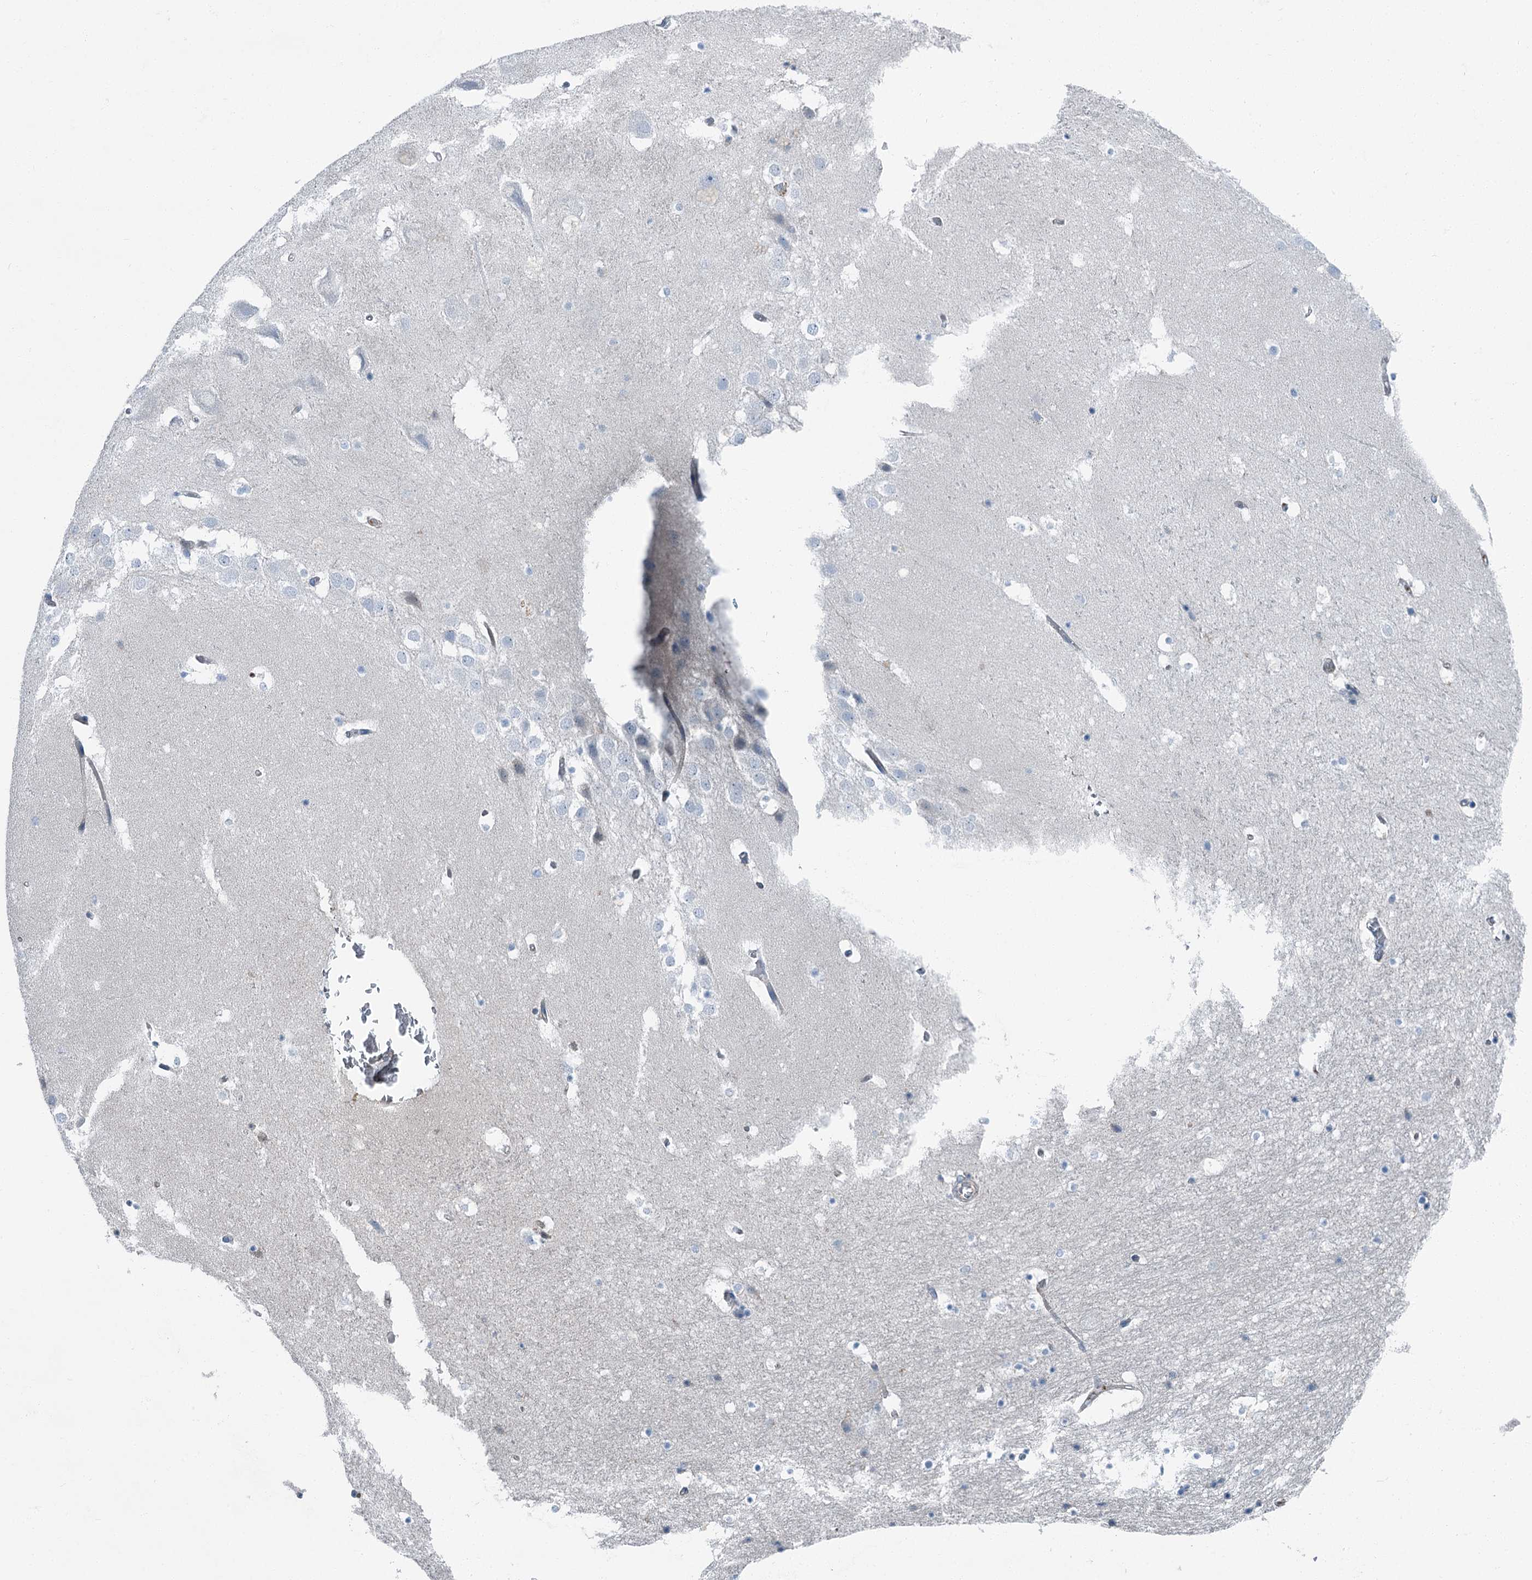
{"staining": {"intensity": "negative", "quantity": "none", "location": "none"}, "tissue": "hippocampus", "cell_type": "Glial cells", "image_type": "normal", "snomed": [{"axis": "morphology", "description": "Normal tissue, NOS"}, {"axis": "topography", "description": "Hippocampus"}], "caption": "Immunohistochemistry of normal hippocampus displays no positivity in glial cells.", "gene": "AXL", "patient": {"sex": "female", "age": 52}}